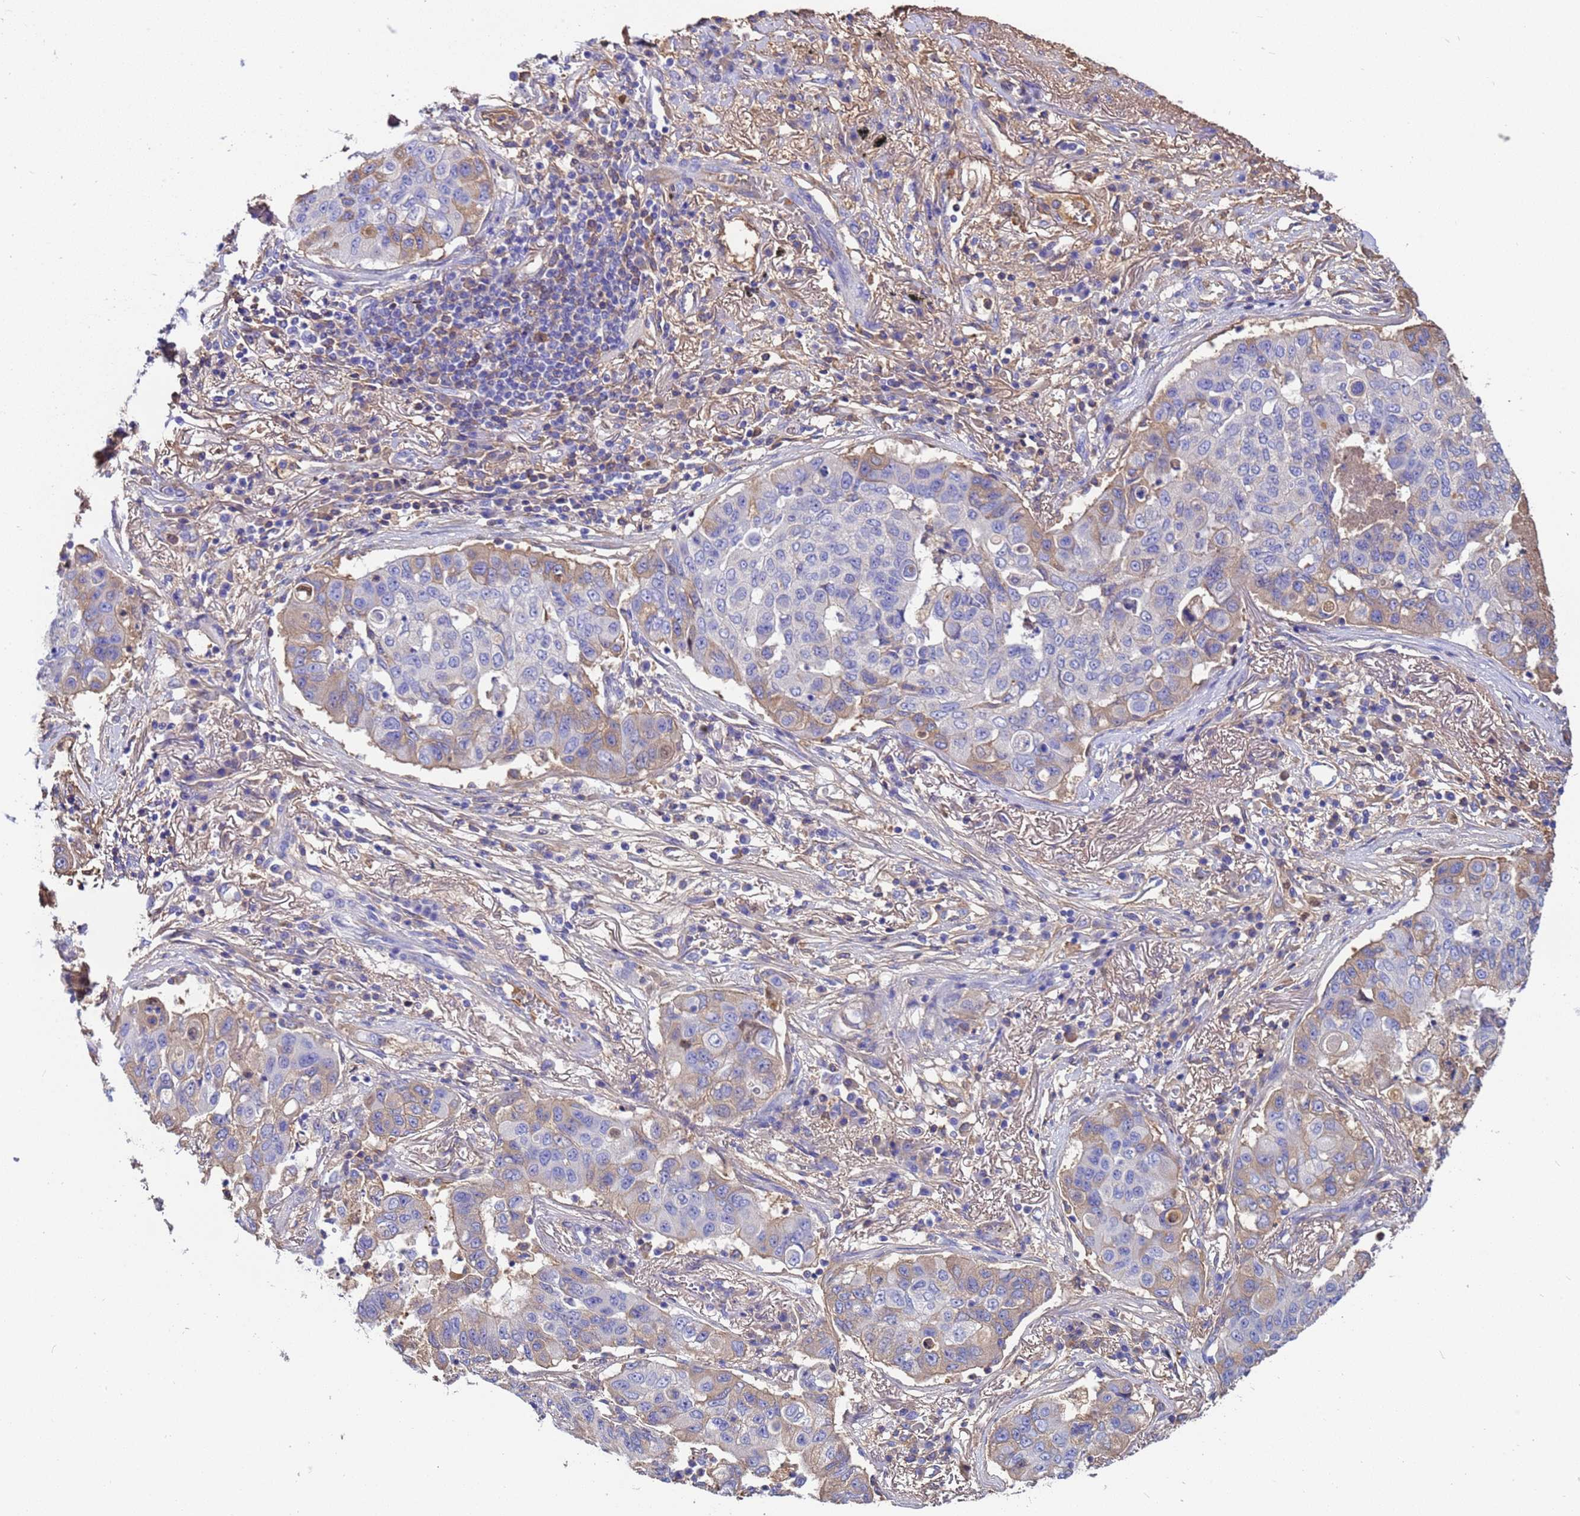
{"staining": {"intensity": "weak", "quantity": "<25%", "location": "cytoplasmic/membranous"}, "tissue": "lung cancer", "cell_type": "Tumor cells", "image_type": "cancer", "snomed": [{"axis": "morphology", "description": "Squamous cell carcinoma, NOS"}, {"axis": "topography", "description": "Lung"}], "caption": "An immunohistochemistry histopathology image of squamous cell carcinoma (lung) is shown. There is no staining in tumor cells of squamous cell carcinoma (lung).", "gene": "H1-7", "patient": {"sex": "male", "age": 74}}